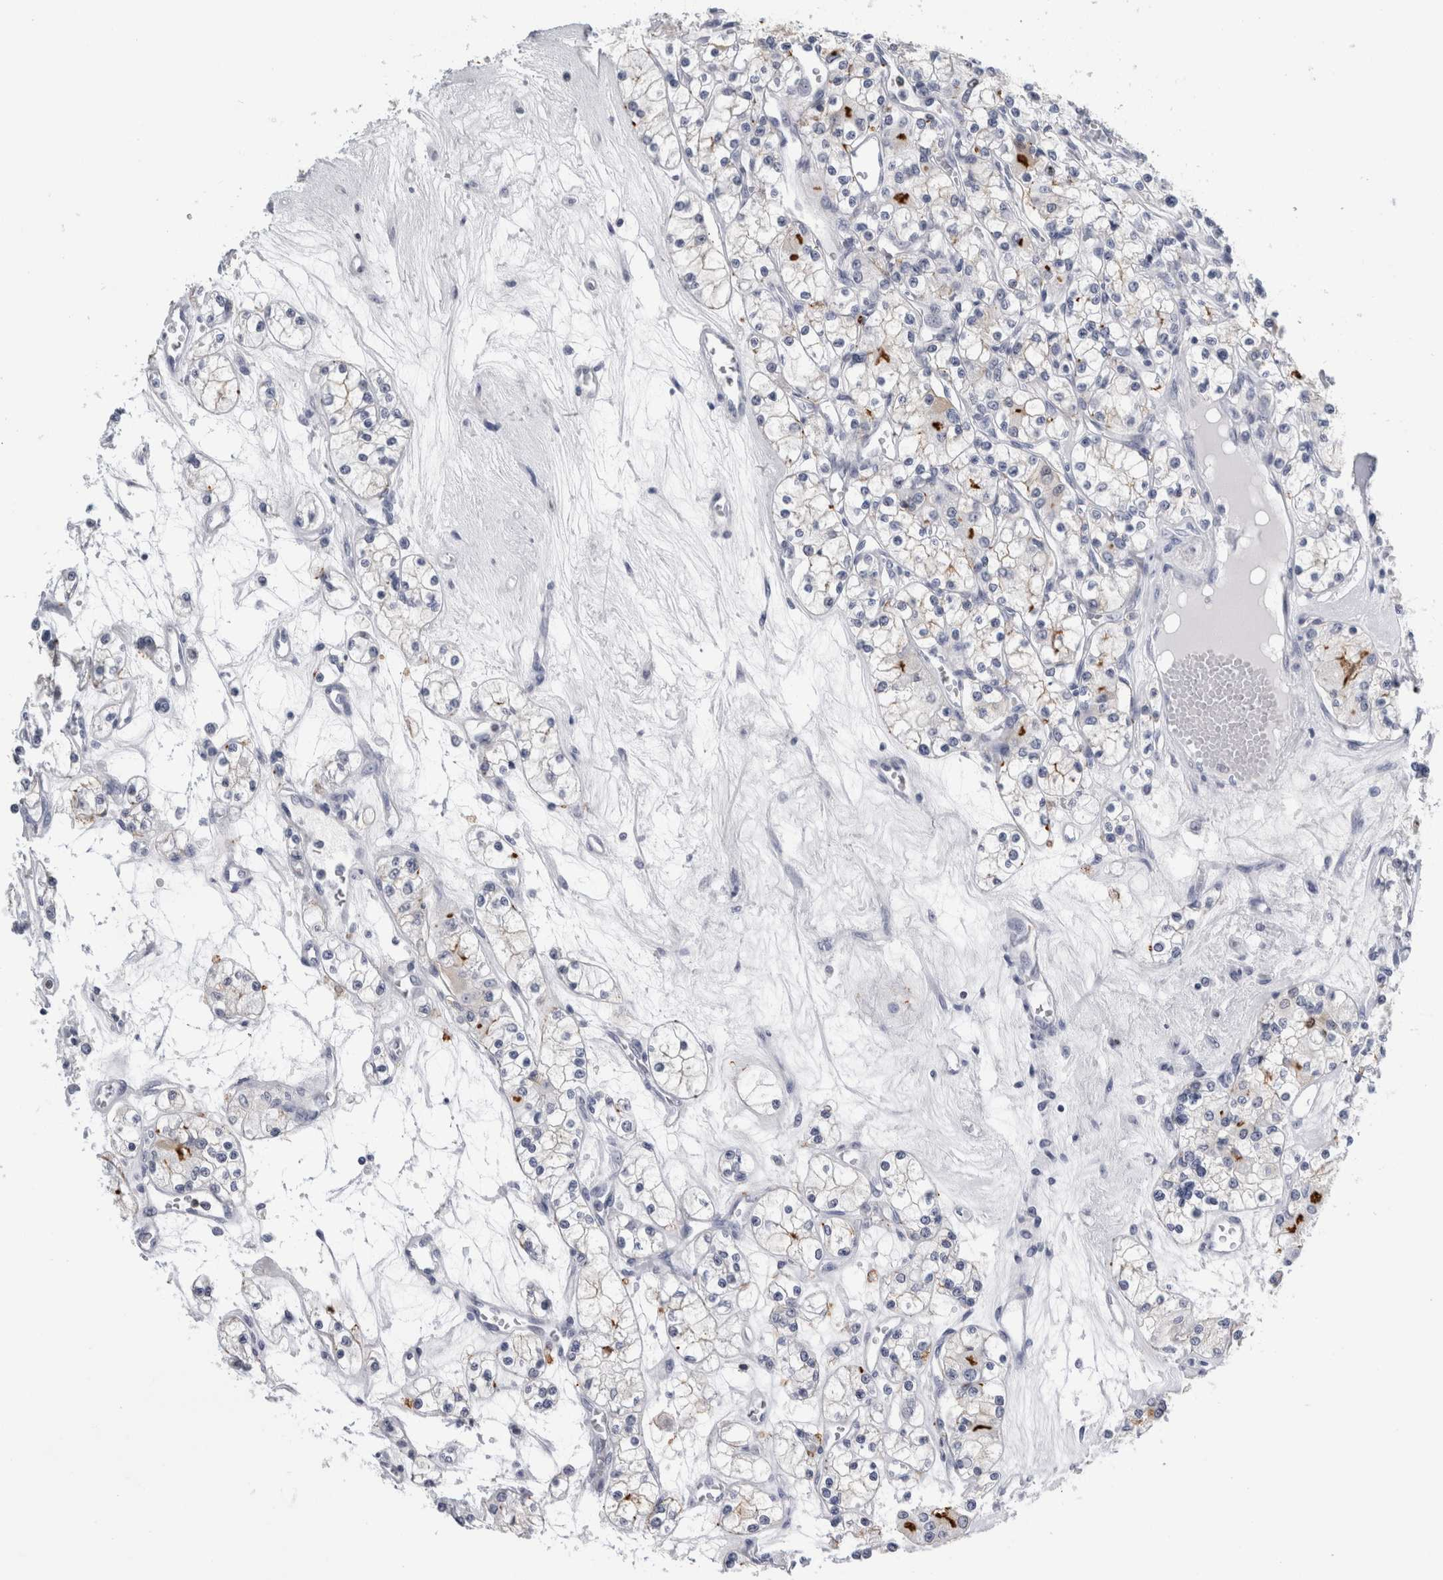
{"staining": {"intensity": "negative", "quantity": "none", "location": "none"}, "tissue": "renal cancer", "cell_type": "Tumor cells", "image_type": "cancer", "snomed": [{"axis": "morphology", "description": "Adenocarcinoma, NOS"}, {"axis": "topography", "description": "Kidney"}], "caption": "Renal cancer (adenocarcinoma) stained for a protein using immunohistochemistry (IHC) displays no expression tumor cells.", "gene": "ANKFY1", "patient": {"sex": "female", "age": 59}}